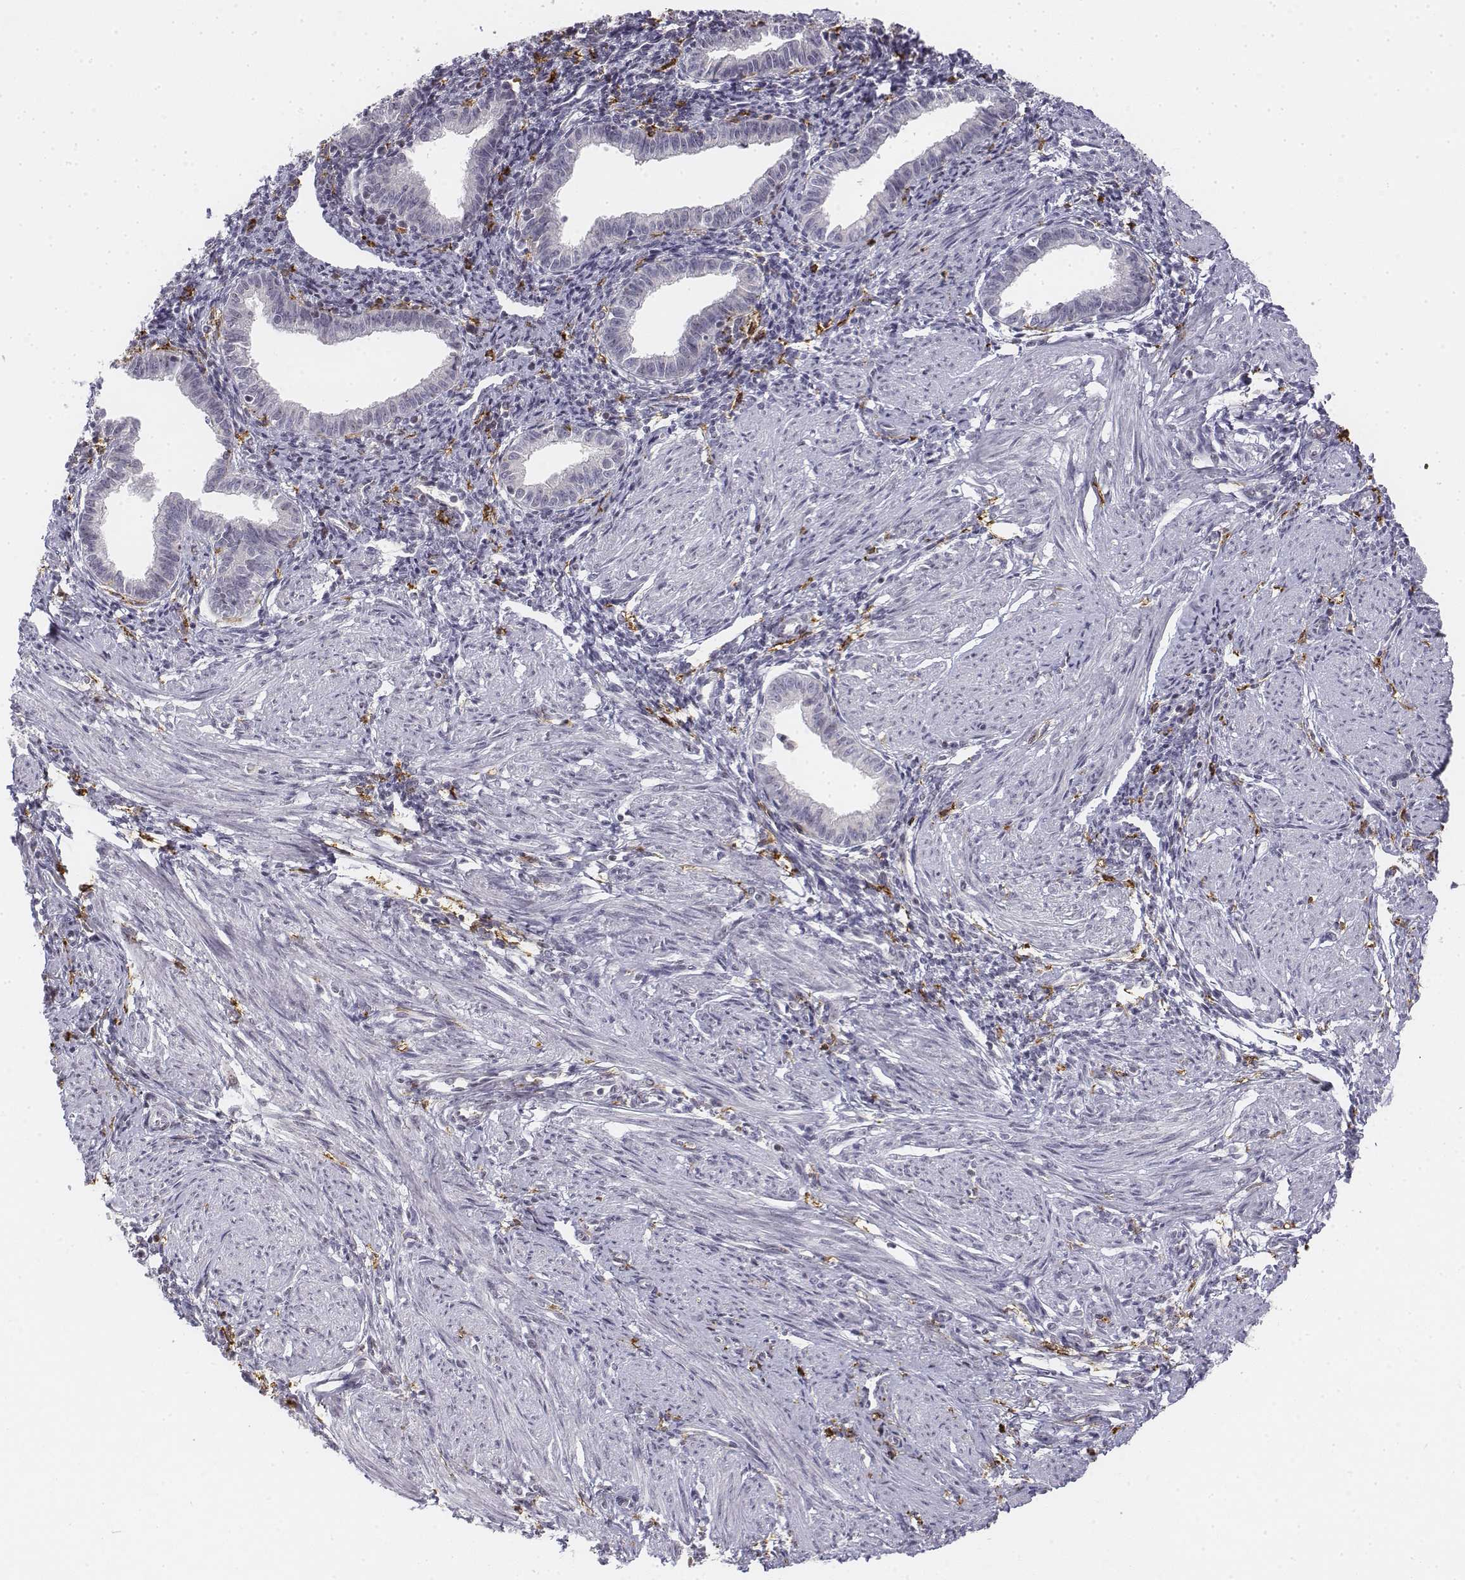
{"staining": {"intensity": "negative", "quantity": "none", "location": "none"}, "tissue": "endometrium", "cell_type": "Cells in endometrial stroma", "image_type": "normal", "snomed": [{"axis": "morphology", "description": "Normal tissue, NOS"}, {"axis": "topography", "description": "Endometrium"}], "caption": "A photomicrograph of endometrium stained for a protein reveals no brown staining in cells in endometrial stroma.", "gene": "CD14", "patient": {"sex": "female", "age": 37}}